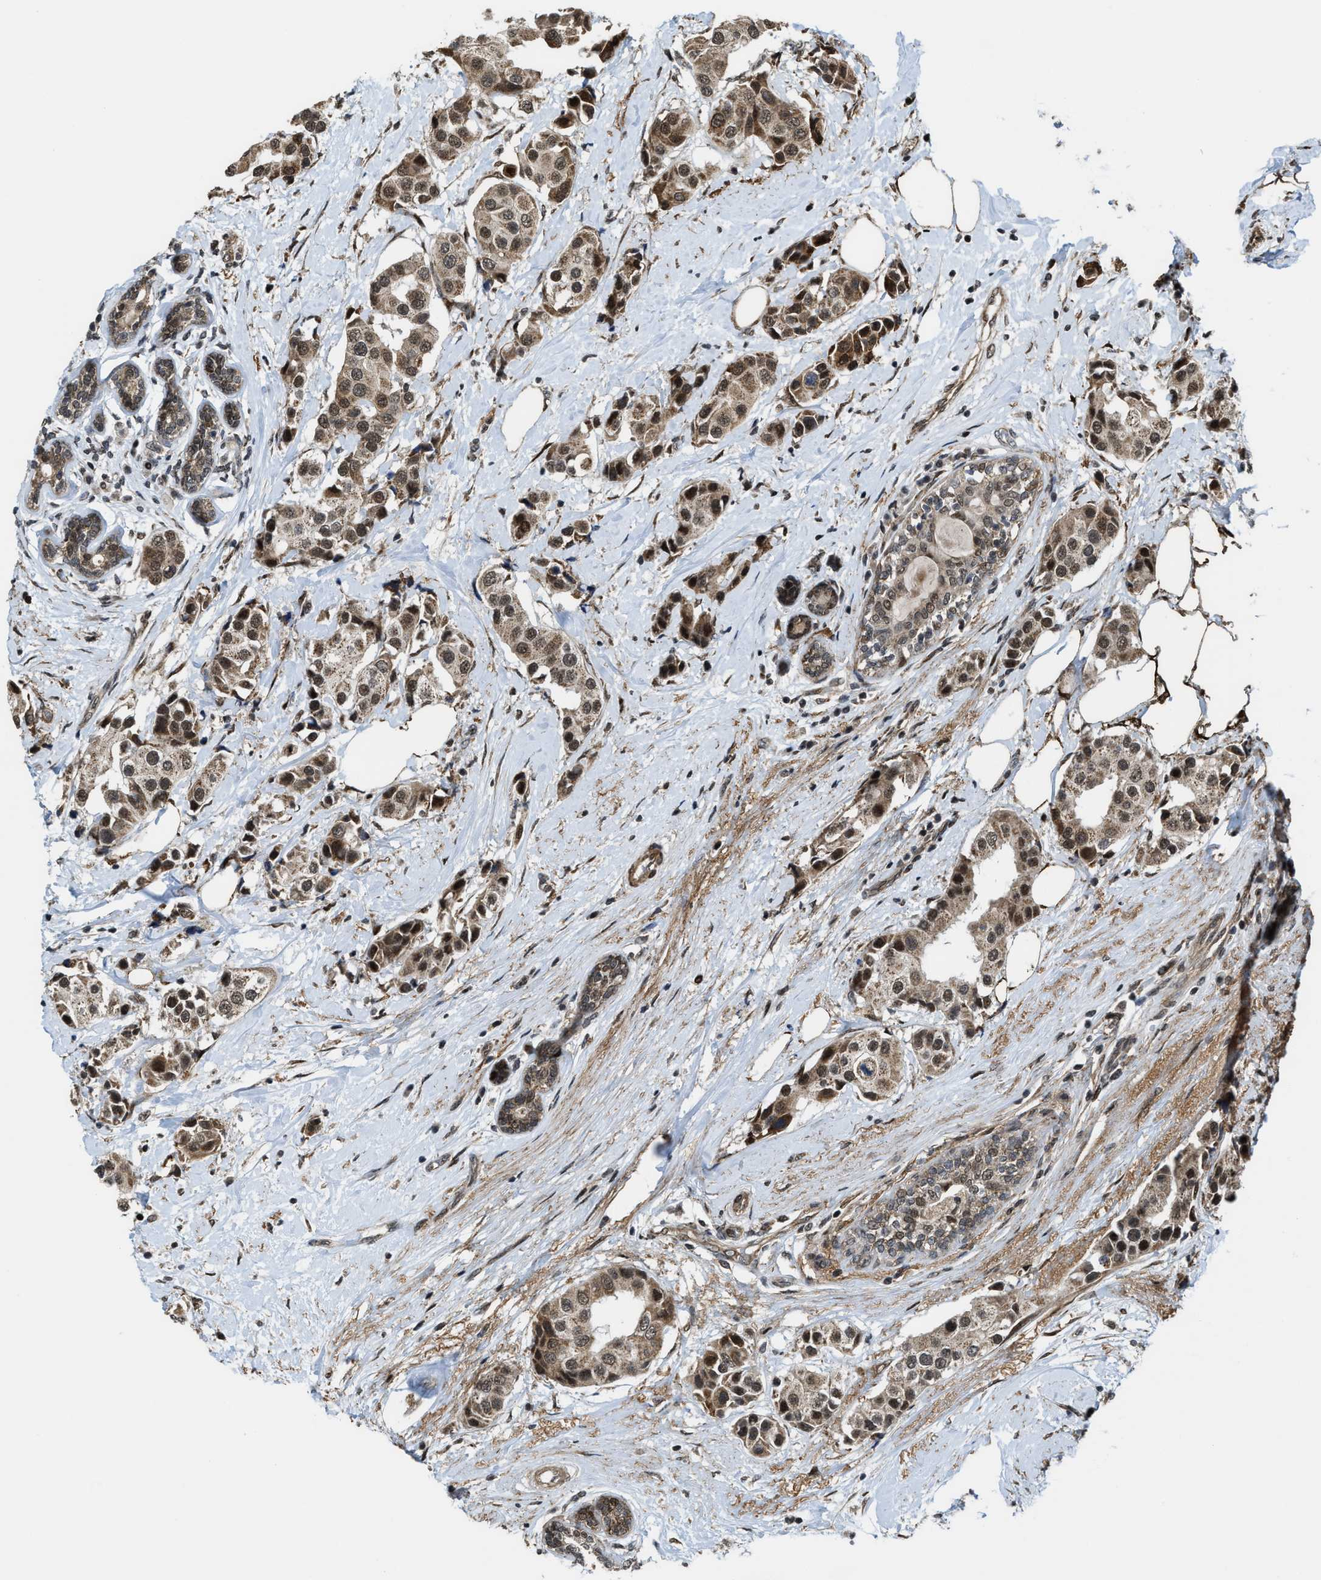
{"staining": {"intensity": "moderate", "quantity": ">75%", "location": "cytoplasmic/membranous,nuclear"}, "tissue": "breast cancer", "cell_type": "Tumor cells", "image_type": "cancer", "snomed": [{"axis": "morphology", "description": "Normal tissue, NOS"}, {"axis": "morphology", "description": "Duct carcinoma"}, {"axis": "topography", "description": "Breast"}], "caption": "Human breast cancer stained for a protein (brown) exhibits moderate cytoplasmic/membranous and nuclear positive staining in about >75% of tumor cells.", "gene": "ZNF250", "patient": {"sex": "female", "age": 39}}